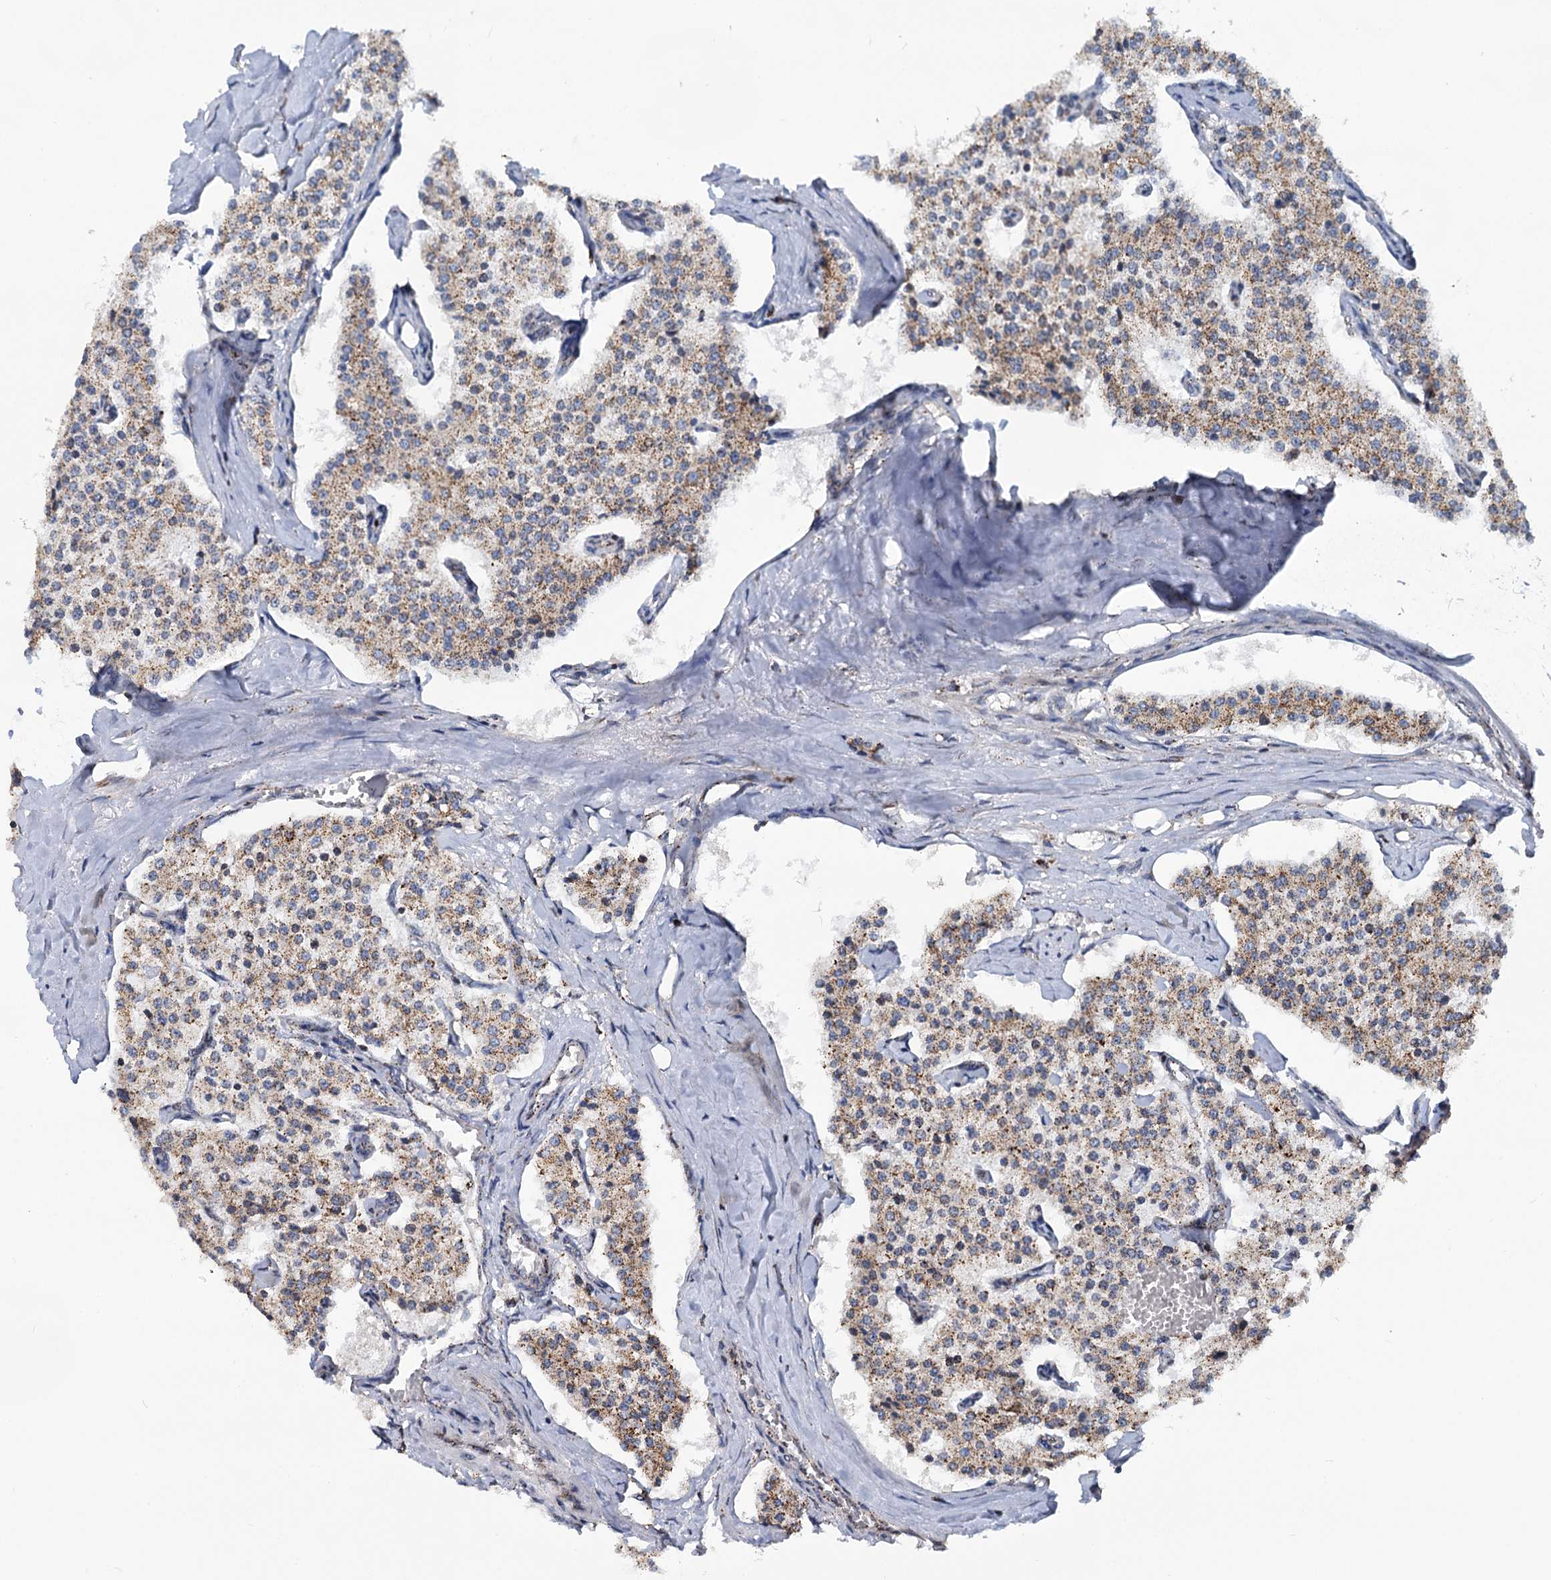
{"staining": {"intensity": "moderate", "quantity": ">75%", "location": "cytoplasmic/membranous"}, "tissue": "carcinoid", "cell_type": "Tumor cells", "image_type": "cancer", "snomed": [{"axis": "morphology", "description": "Carcinoid, malignant, NOS"}, {"axis": "topography", "description": "Colon"}], "caption": "A brown stain highlights moderate cytoplasmic/membranous staining of a protein in human carcinoid (malignant) tumor cells.", "gene": "SUPT20H", "patient": {"sex": "female", "age": 52}}